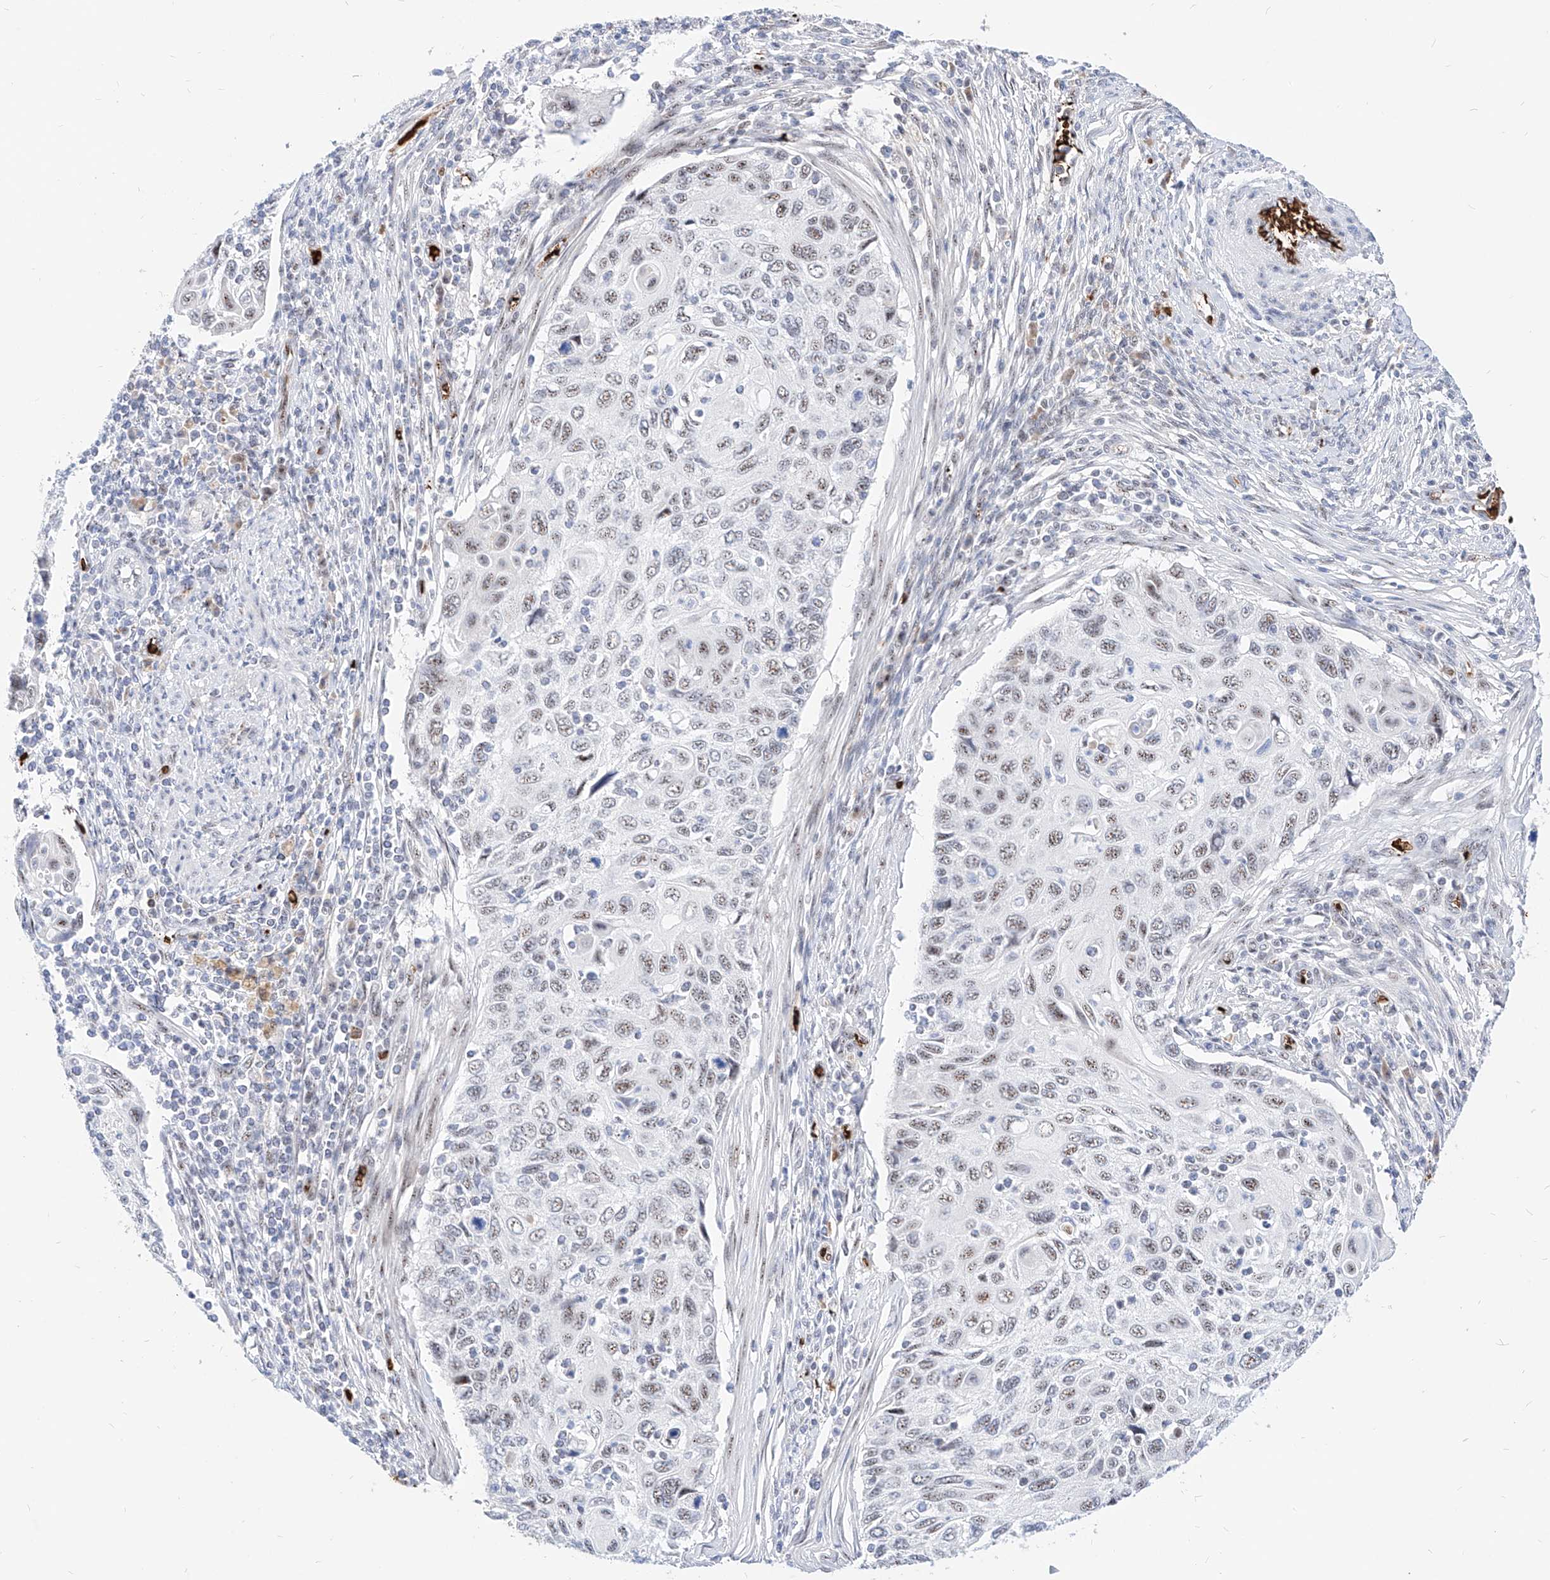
{"staining": {"intensity": "weak", "quantity": ">75%", "location": "nuclear"}, "tissue": "cervical cancer", "cell_type": "Tumor cells", "image_type": "cancer", "snomed": [{"axis": "morphology", "description": "Squamous cell carcinoma, NOS"}, {"axis": "topography", "description": "Cervix"}], "caption": "High-magnification brightfield microscopy of cervical cancer stained with DAB (3,3'-diaminobenzidine) (brown) and counterstained with hematoxylin (blue). tumor cells exhibit weak nuclear staining is identified in about>75% of cells.", "gene": "ZFP42", "patient": {"sex": "female", "age": 70}}